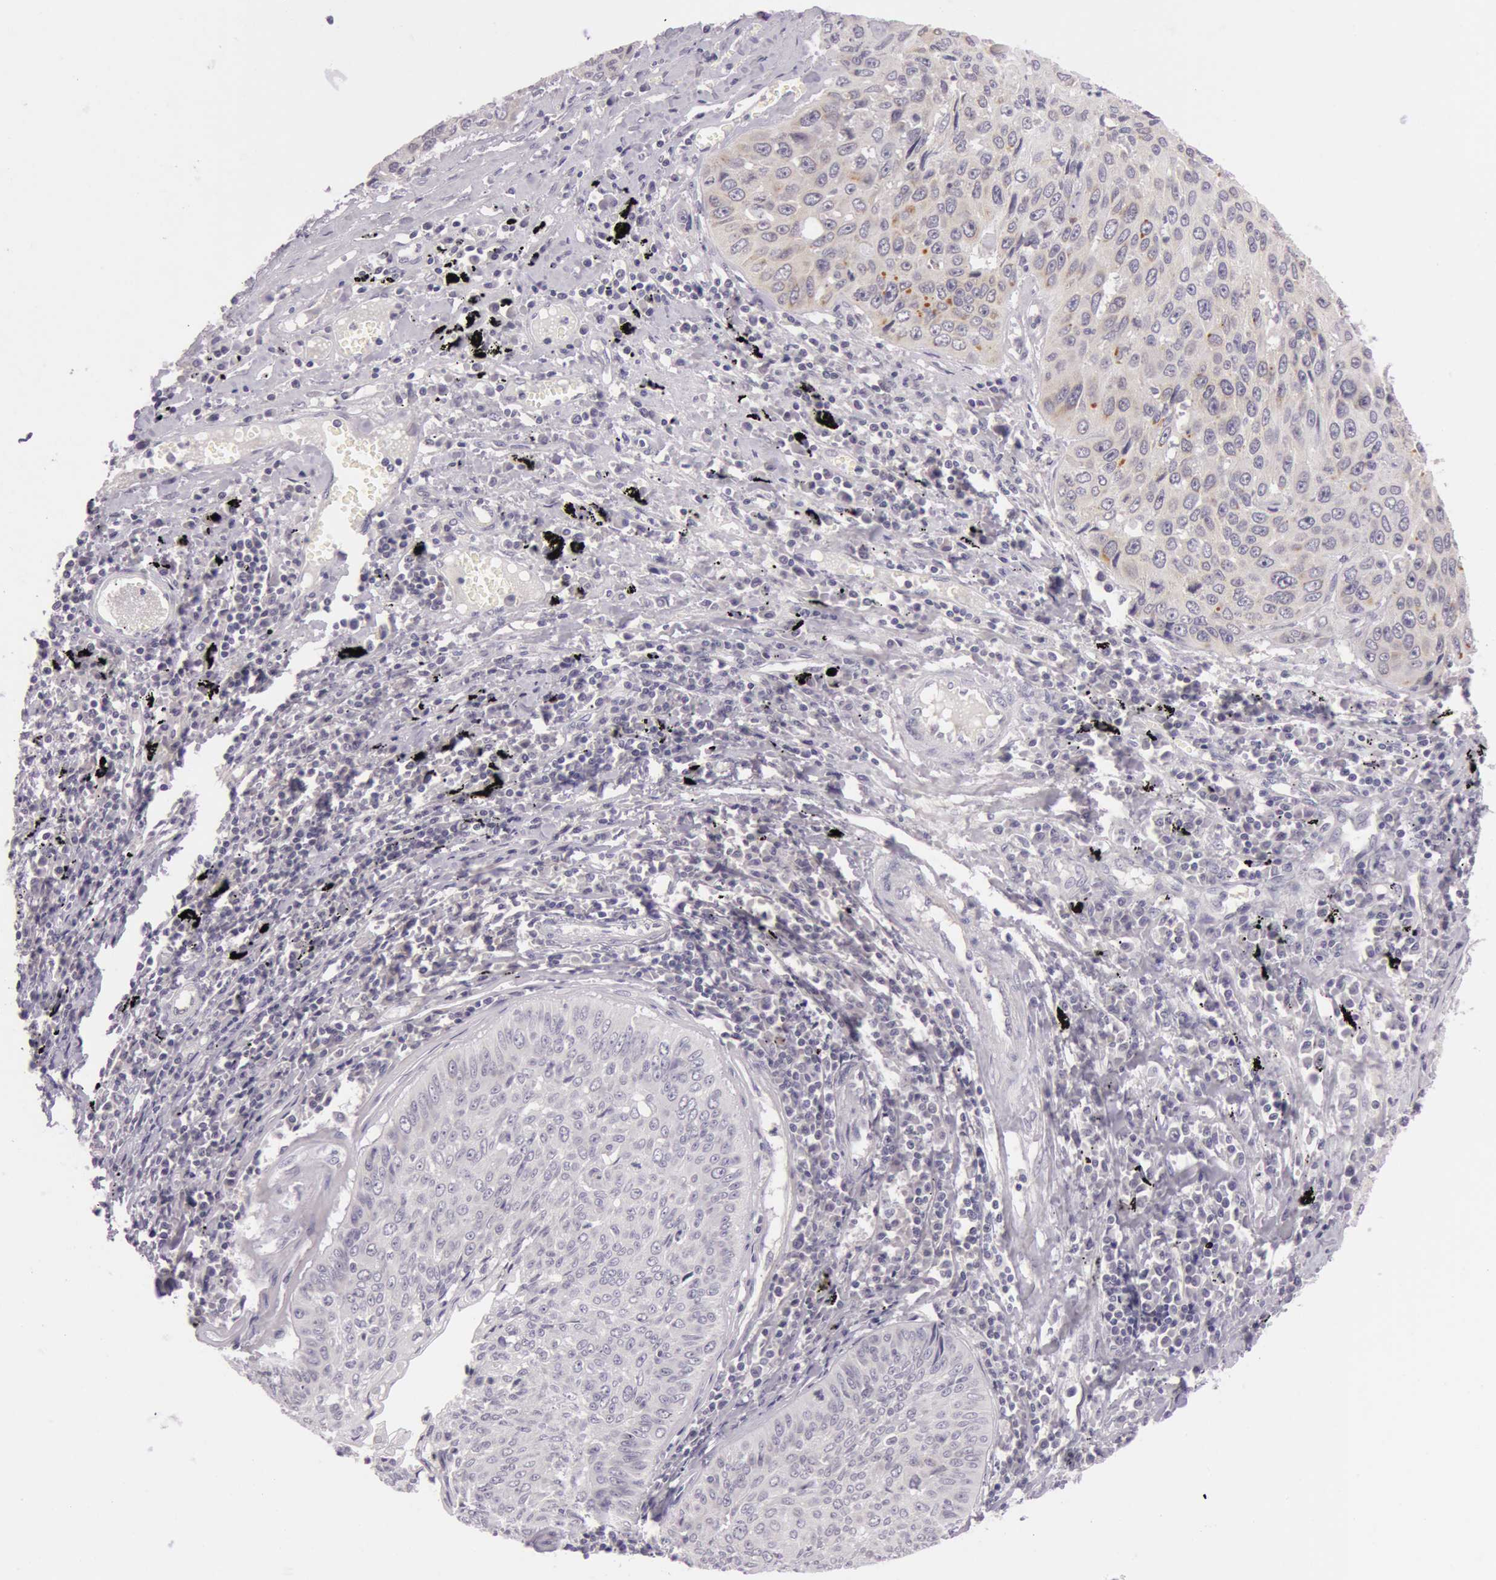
{"staining": {"intensity": "negative", "quantity": "none", "location": "none"}, "tissue": "lung cancer", "cell_type": "Tumor cells", "image_type": "cancer", "snomed": [{"axis": "morphology", "description": "Adenocarcinoma, NOS"}, {"axis": "topography", "description": "Lung"}], "caption": "Lung adenocarcinoma was stained to show a protein in brown. There is no significant positivity in tumor cells.", "gene": "RBMY1F", "patient": {"sex": "male", "age": 60}}